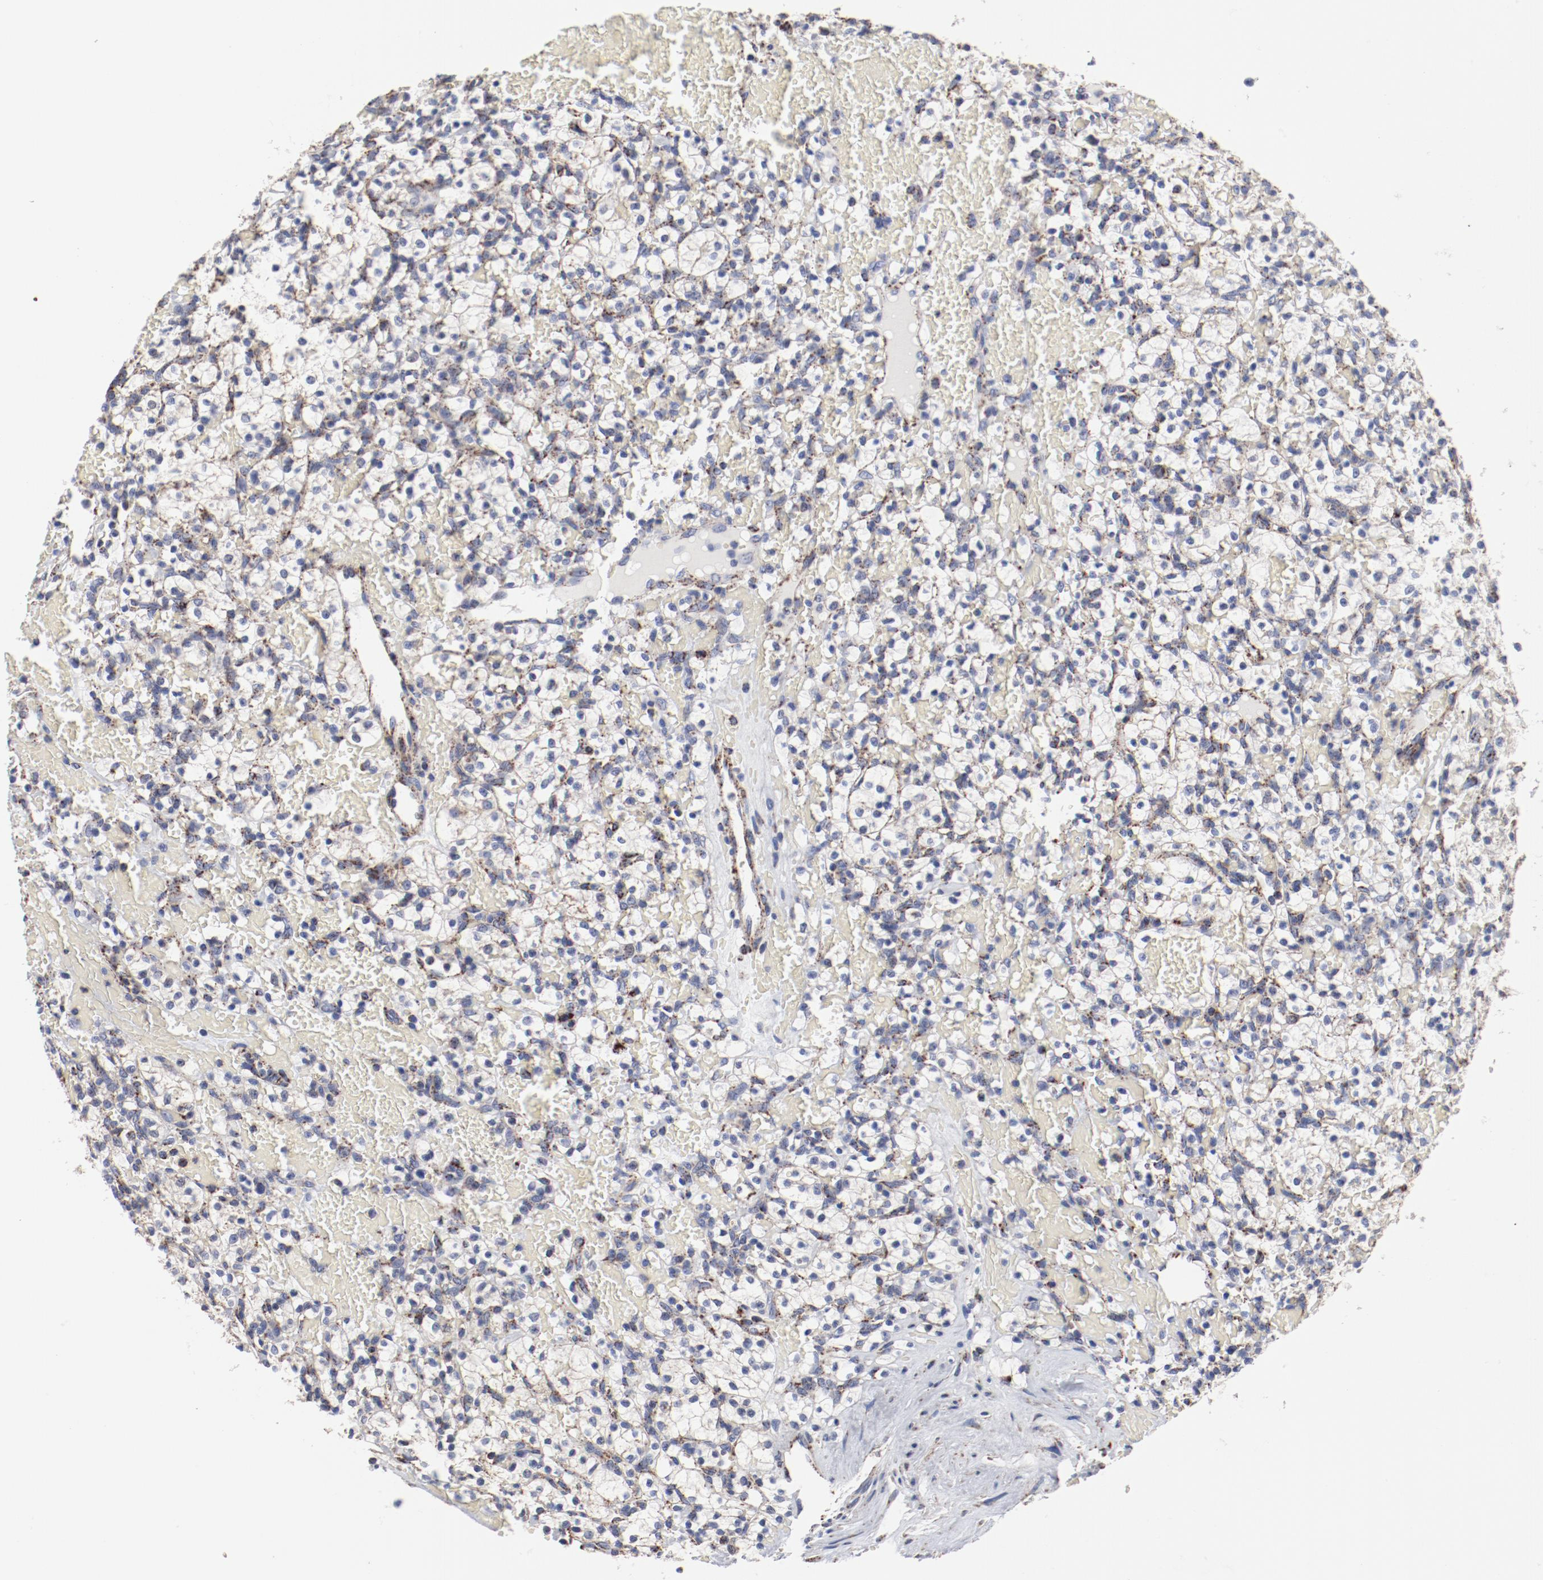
{"staining": {"intensity": "weak", "quantity": "25%-75%", "location": "cytoplasmic/membranous"}, "tissue": "renal cancer", "cell_type": "Tumor cells", "image_type": "cancer", "snomed": [{"axis": "morphology", "description": "Adenocarcinoma, NOS"}, {"axis": "topography", "description": "Kidney"}], "caption": "Immunohistochemical staining of renal cancer (adenocarcinoma) reveals low levels of weak cytoplasmic/membranous protein expression in about 25%-75% of tumor cells.", "gene": "NDUFV2", "patient": {"sex": "female", "age": 60}}